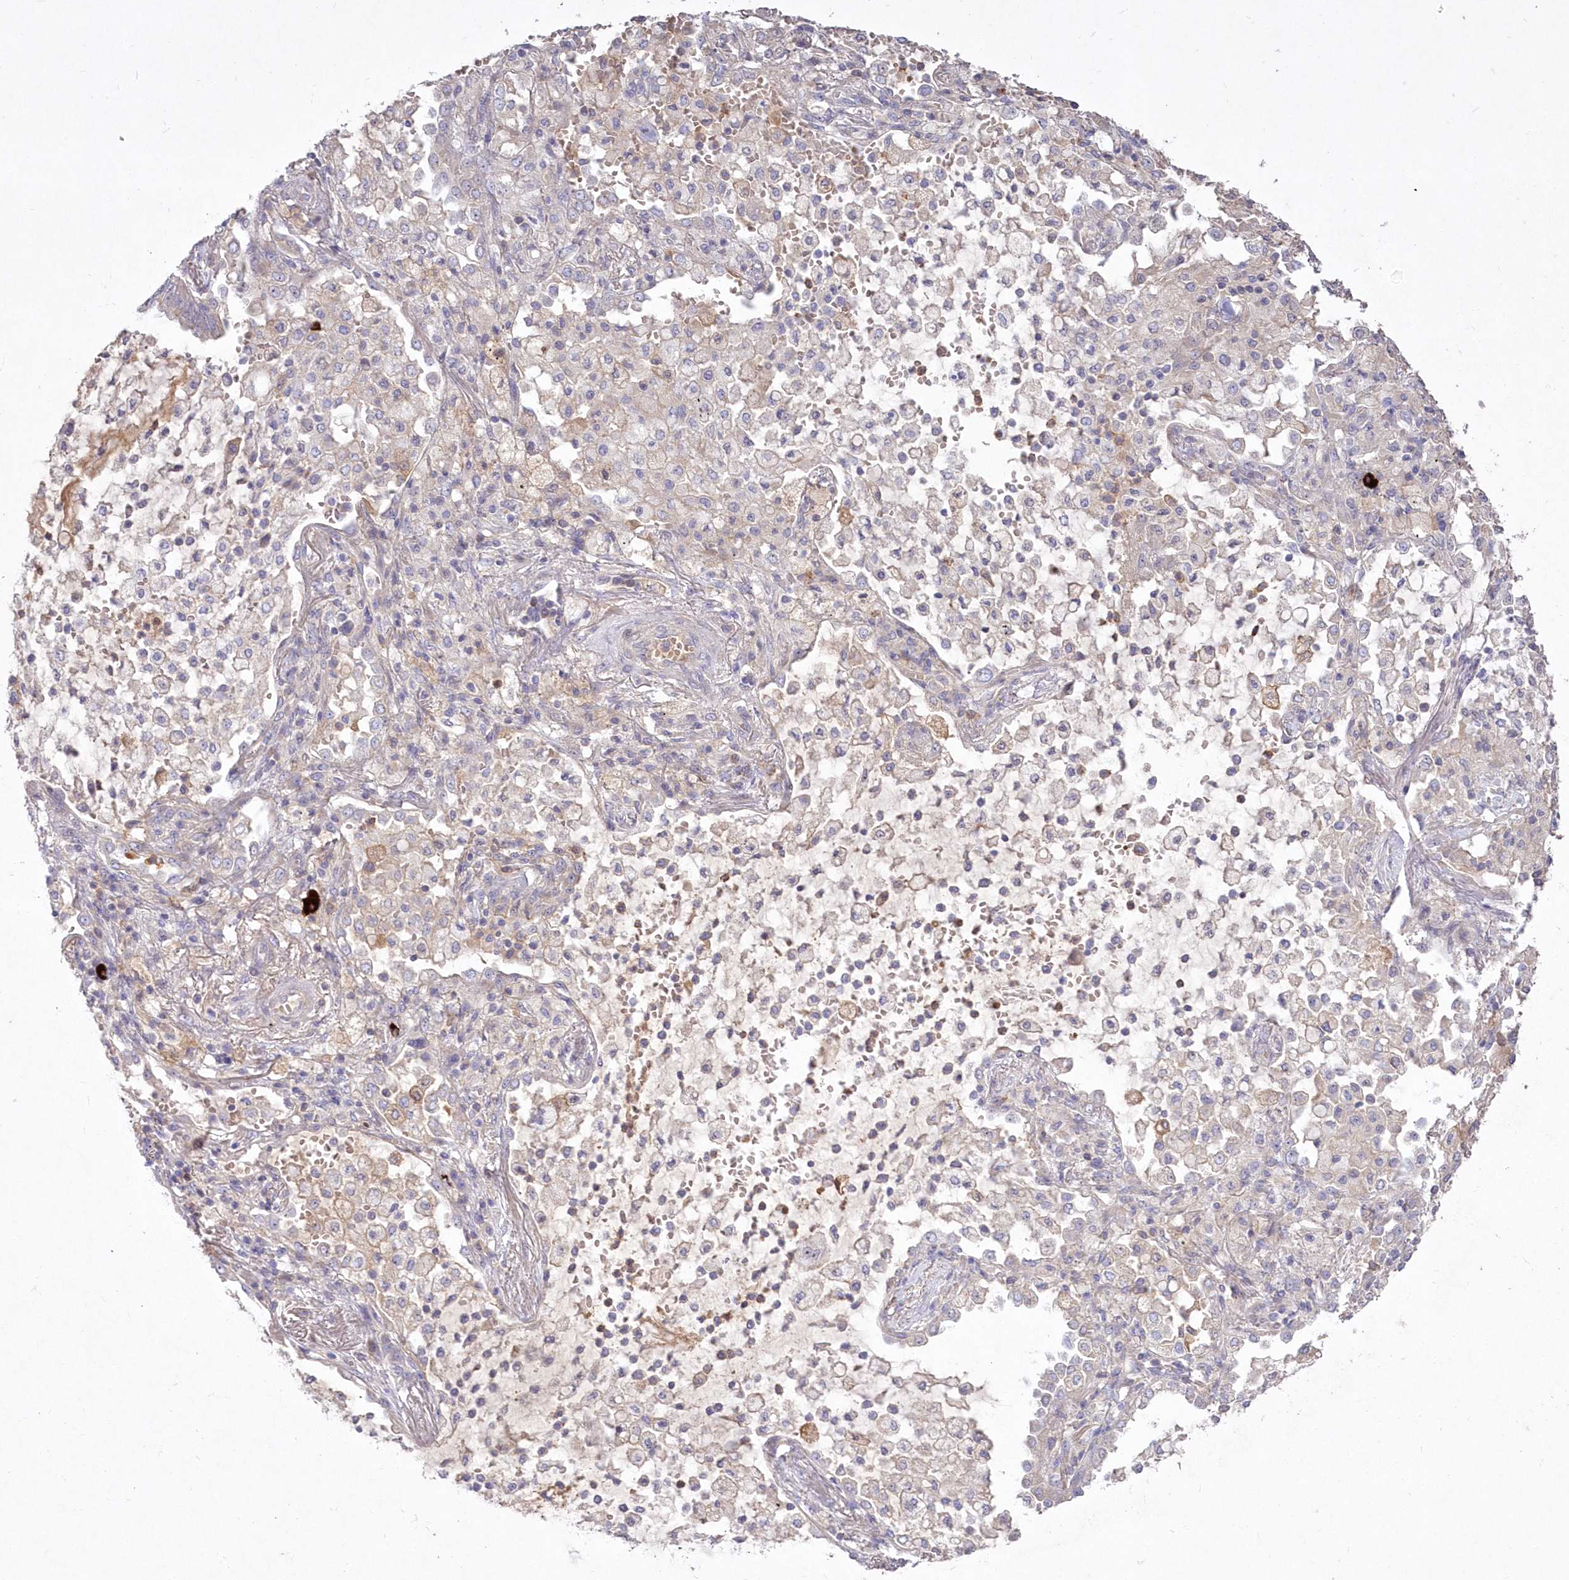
{"staining": {"intensity": "weak", "quantity": "<25%", "location": "cytoplasmic/membranous"}, "tissue": "lung cancer", "cell_type": "Tumor cells", "image_type": "cancer", "snomed": [{"axis": "morphology", "description": "Adenocarcinoma, NOS"}, {"axis": "topography", "description": "Lung"}], "caption": "Immunohistochemistry histopathology image of neoplastic tissue: human lung cancer (adenocarcinoma) stained with DAB (3,3'-diaminobenzidine) reveals no significant protein expression in tumor cells.", "gene": "WBP1L", "patient": {"sex": "female", "age": 70}}